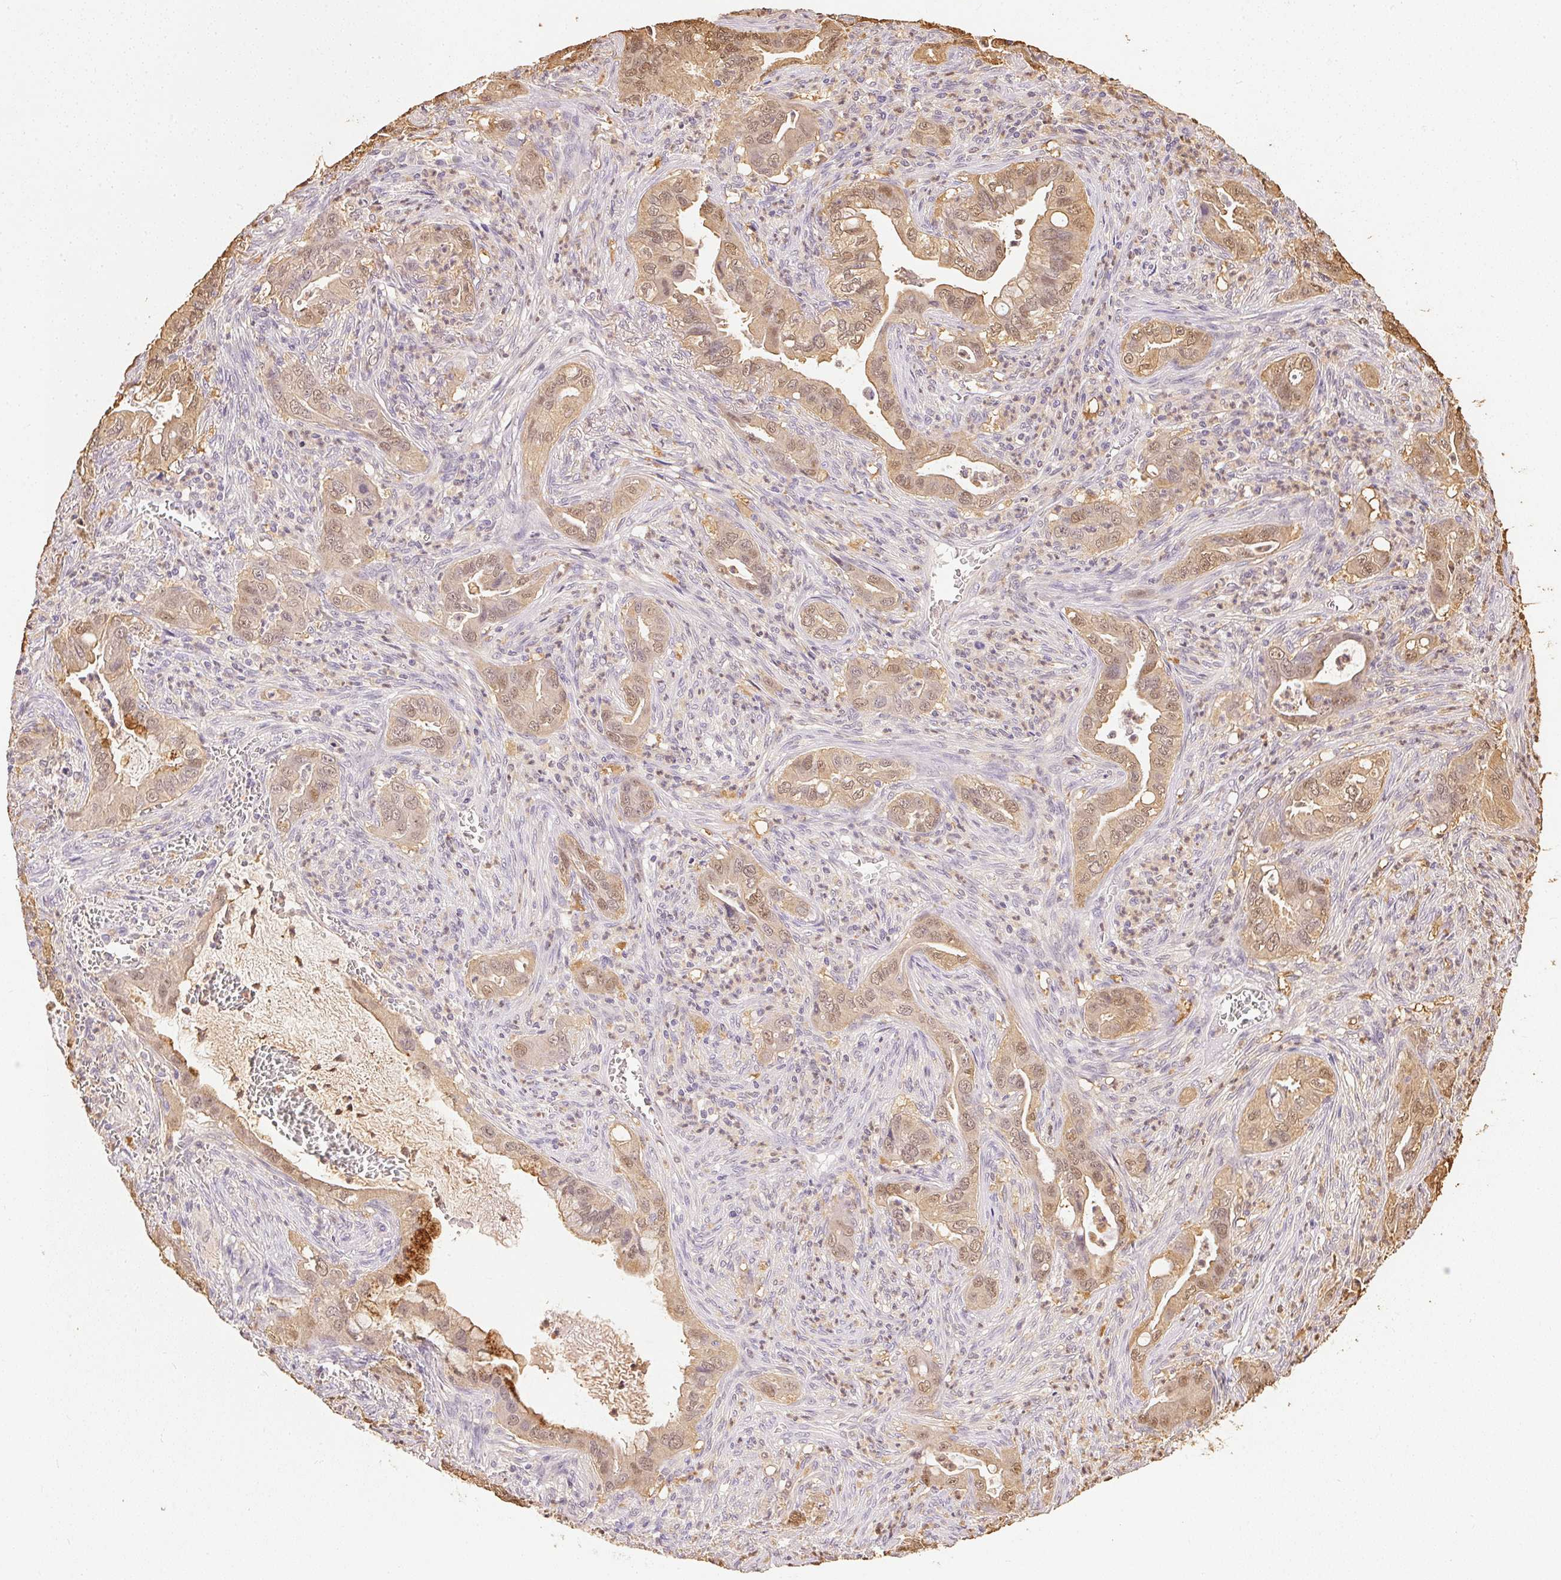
{"staining": {"intensity": "weak", "quantity": ">75%", "location": "cytoplasmic/membranous,nuclear"}, "tissue": "lung cancer", "cell_type": "Tumor cells", "image_type": "cancer", "snomed": [{"axis": "morphology", "description": "Adenocarcinoma, NOS"}, {"axis": "topography", "description": "Lung"}], "caption": "Approximately >75% of tumor cells in human lung cancer (adenocarcinoma) exhibit weak cytoplasmic/membranous and nuclear protein staining as visualized by brown immunohistochemical staining.", "gene": "S100A3", "patient": {"sex": "male", "age": 65}}